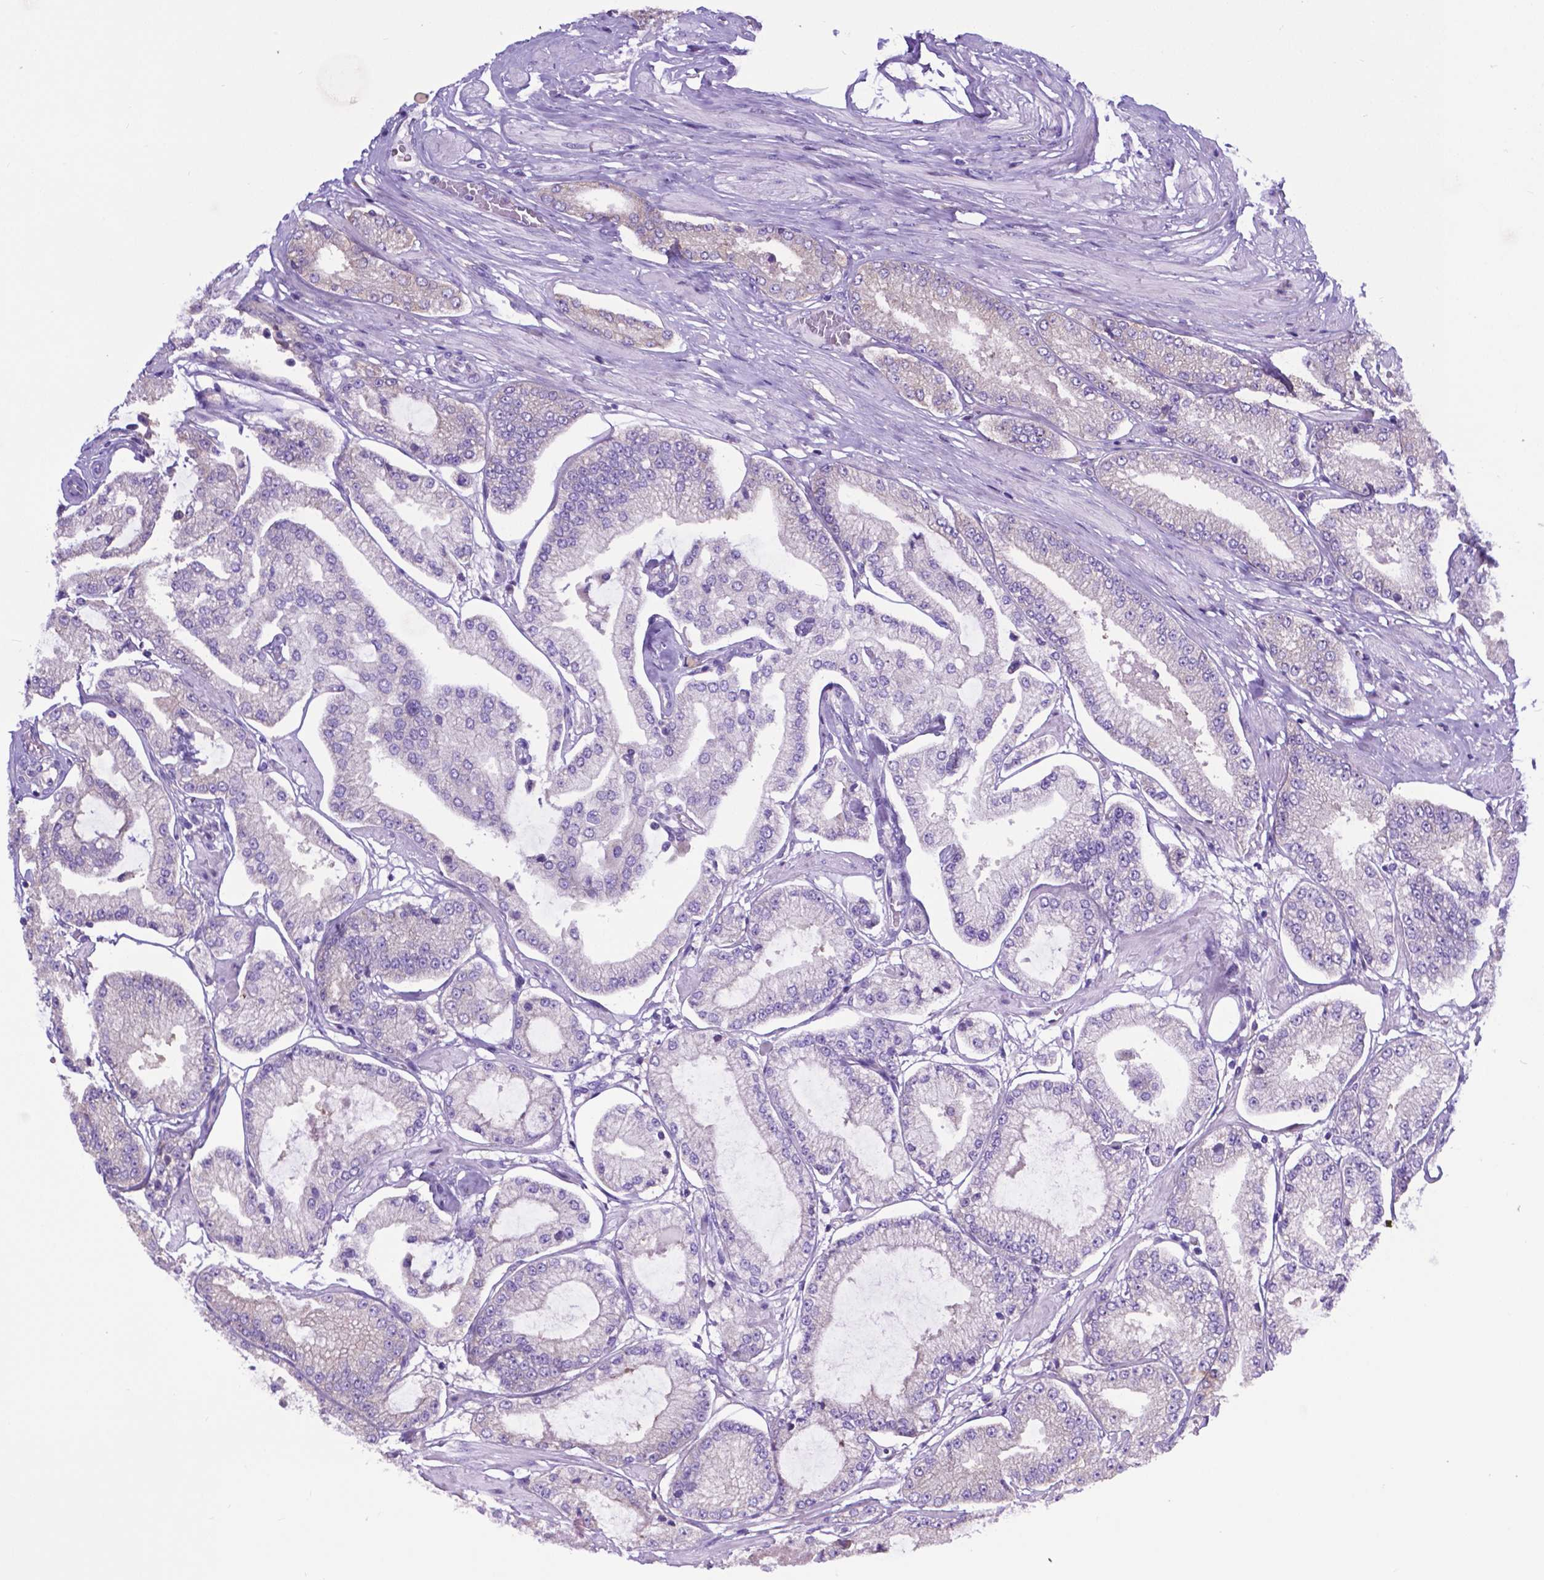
{"staining": {"intensity": "negative", "quantity": "none", "location": "none"}, "tissue": "prostate cancer", "cell_type": "Tumor cells", "image_type": "cancer", "snomed": [{"axis": "morphology", "description": "Adenocarcinoma, Low grade"}, {"axis": "topography", "description": "Prostate"}], "caption": "Tumor cells show no significant expression in prostate adenocarcinoma (low-grade).", "gene": "RPL6", "patient": {"sex": "male", "age": 55}}